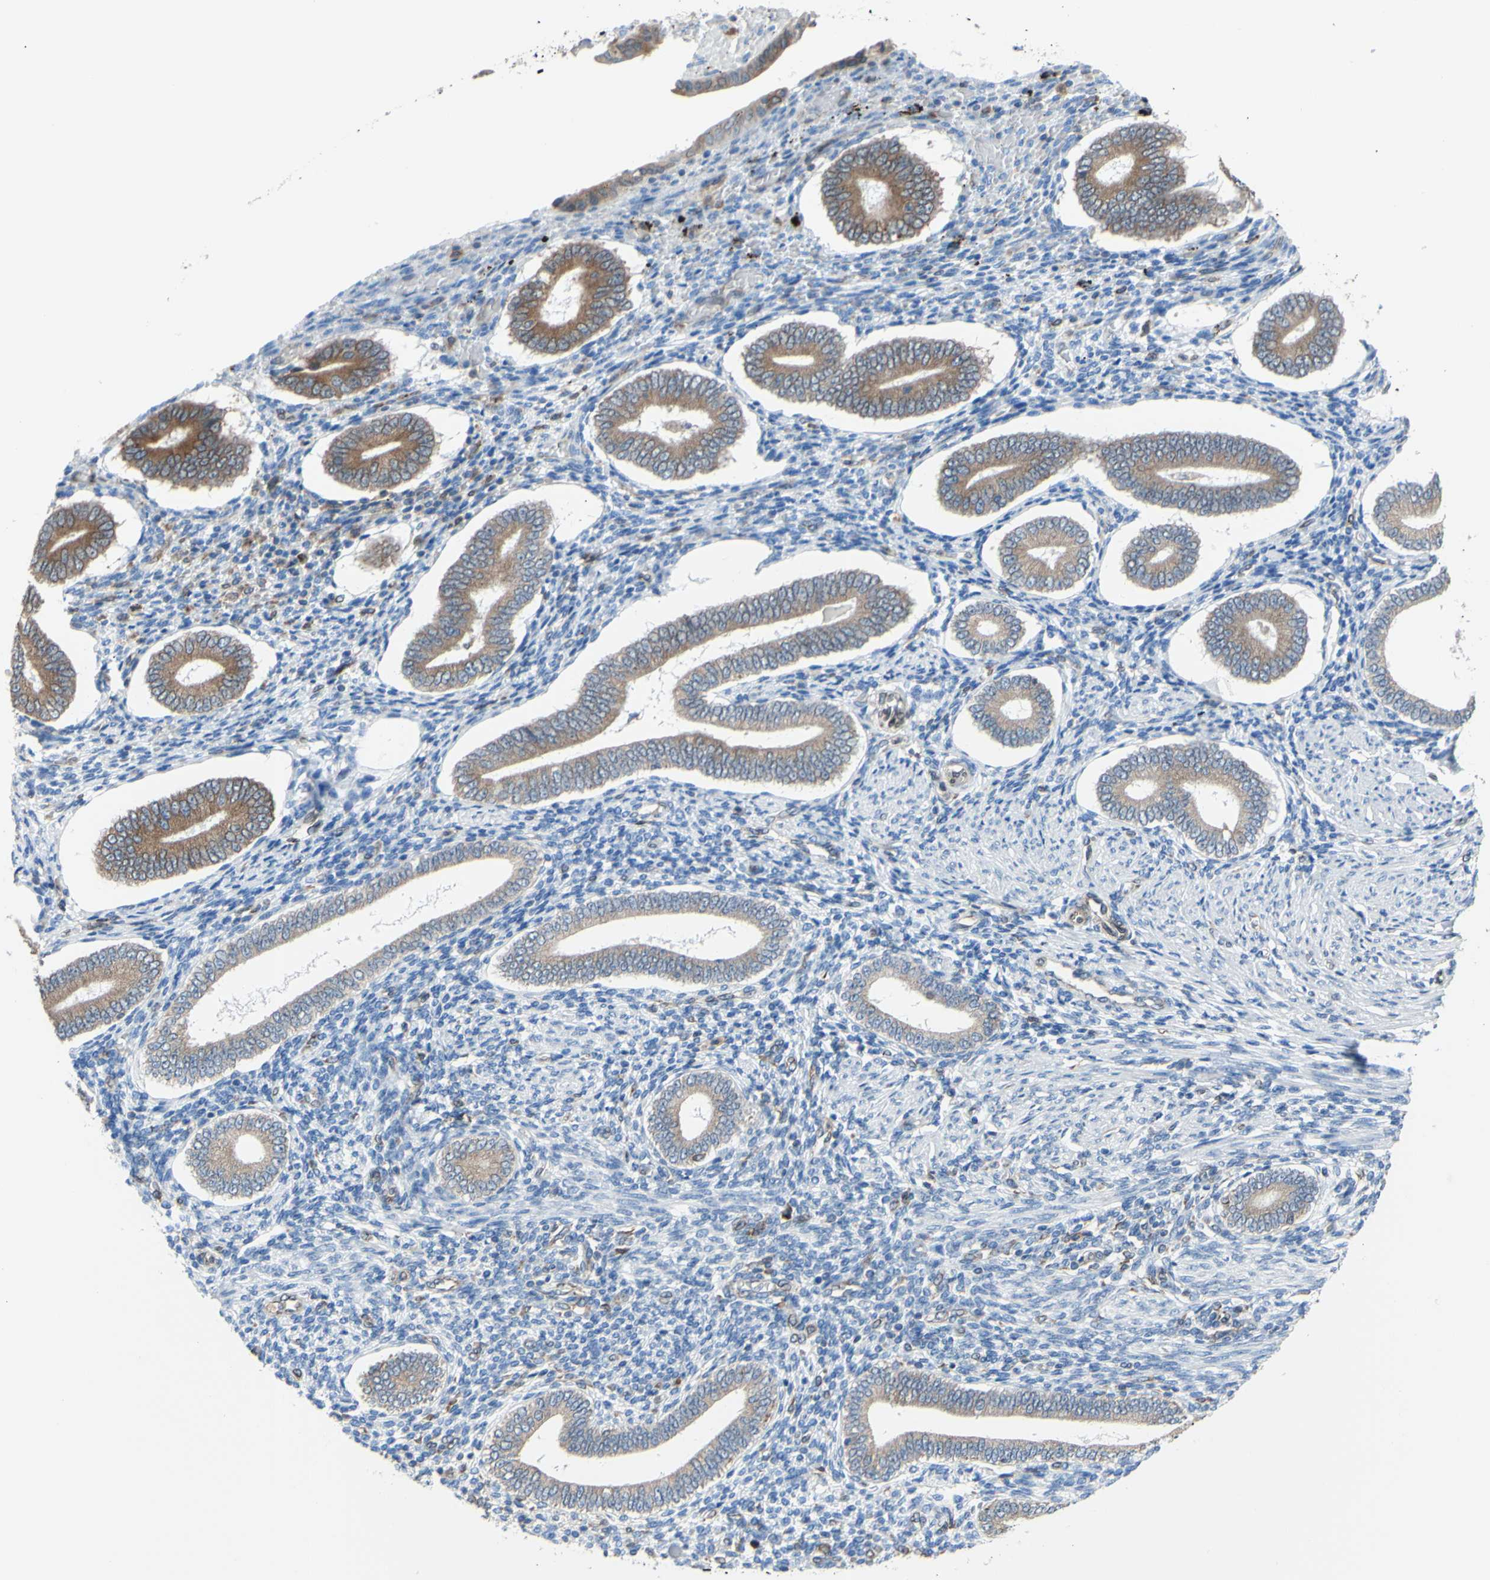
{"staining": {"intensity": "negative", "quantity": "none", "location": "none"}, "tissue": "endometrium", "cell_type": "Cells in endometrial stroma", "image_type": "normal", "snomed": [{"axis": "morphology", "description": "Normal tissue, NOS"}, {"axis": "topography", "description": "Endometrium"}], "caption": "This is a histopathology image of immunohistochemistry (IHC) staining of benign endometrium, which shows no positivity in cells in endometrial stroma.", "gene": "MGST2", "patient": {"sex": "female", "age": 42}}